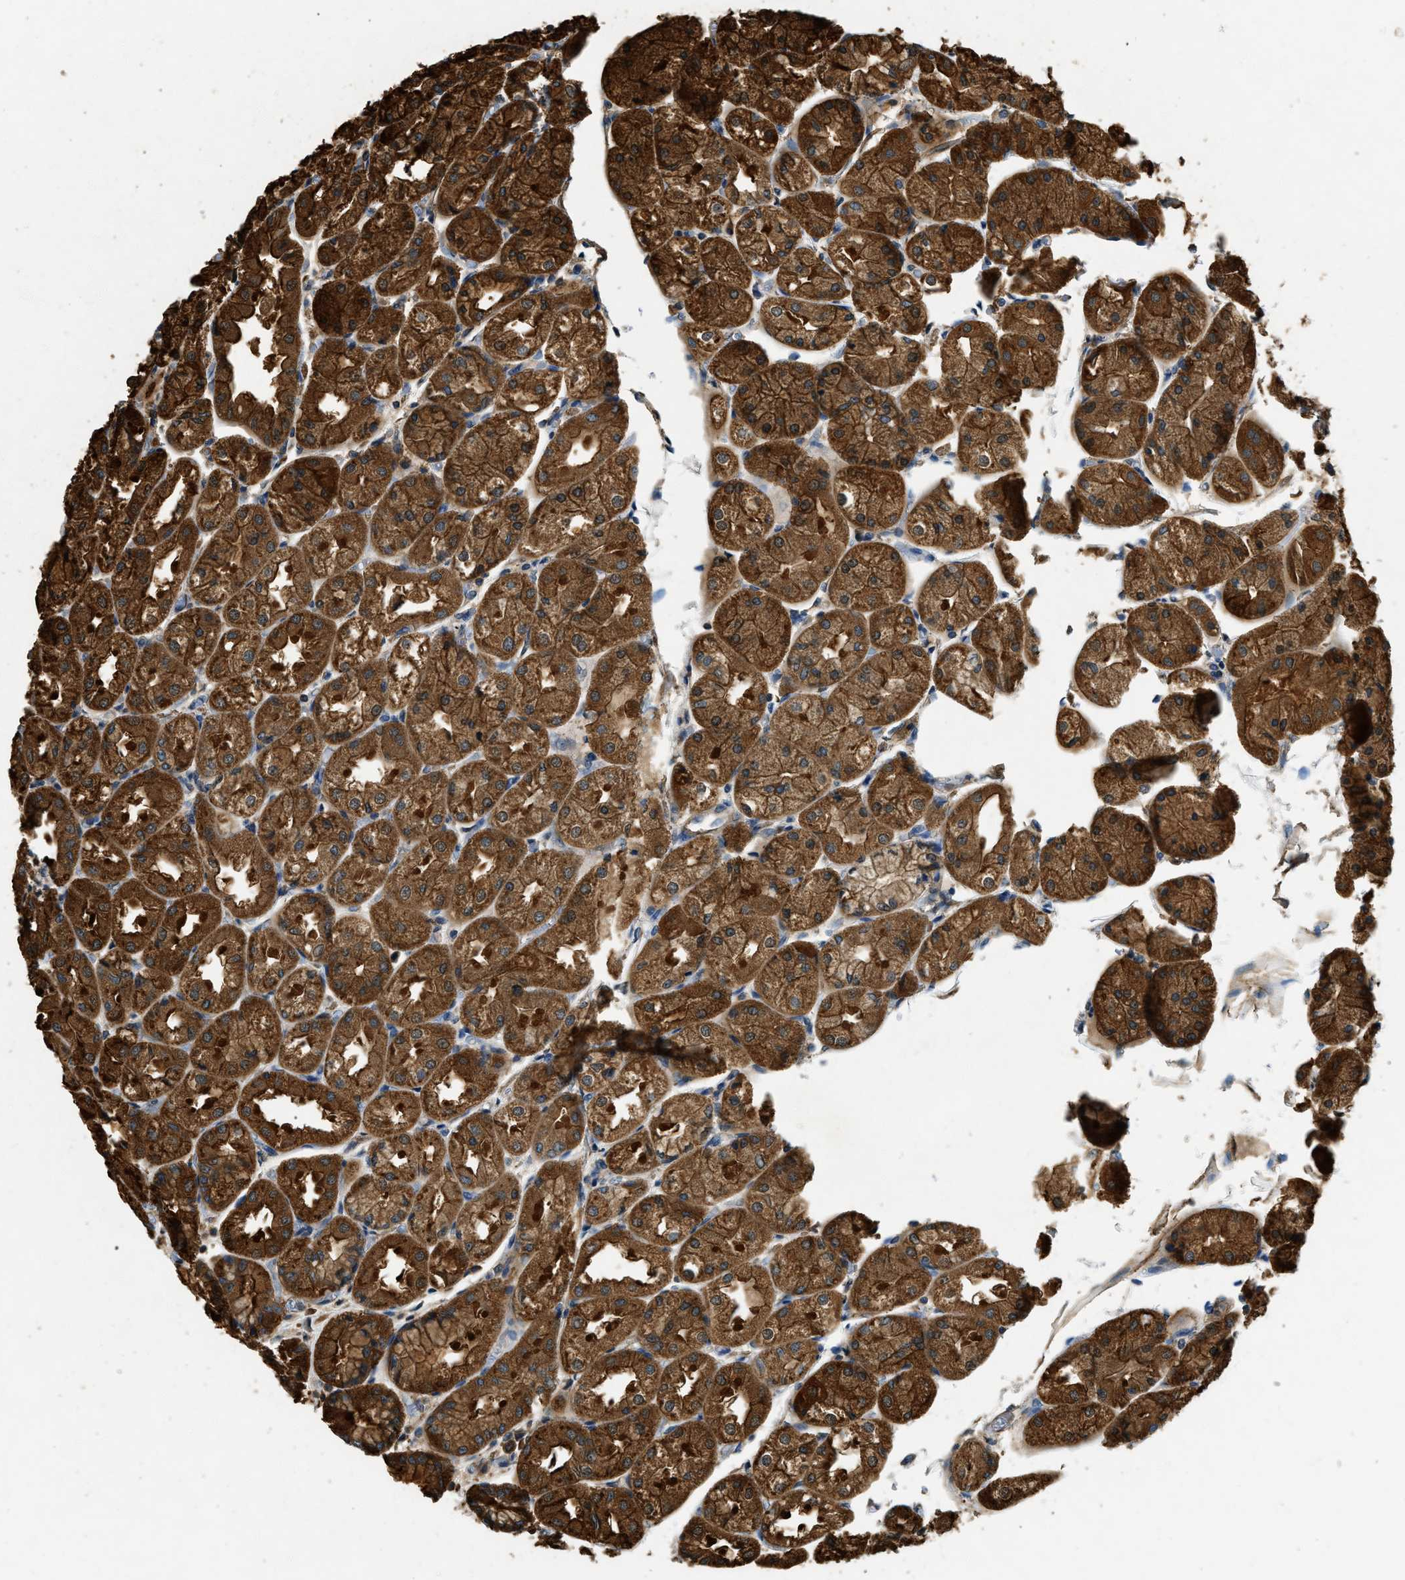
{"staining": {"intensity": "strong", "quantity": ">75%", "location": "cytoplasmic/membranous"}, "tissue": "stomach", "cell_type": "Glandular cells", "image_type": "normal", "snomed": [{"axis": "morphology", "description": "Normal tissue, NOS"}, {"axis": "topography", "description": "Stomach, upper"}], "caption": "Protein analysis of unremarkable stomach displays strong cytoplasmic/membranous positivity in approximately >75% of glandular cells. Nuclei are stained in blue.", "gene": "YARS1", "patient": {"sex": "male", "age": 72}}